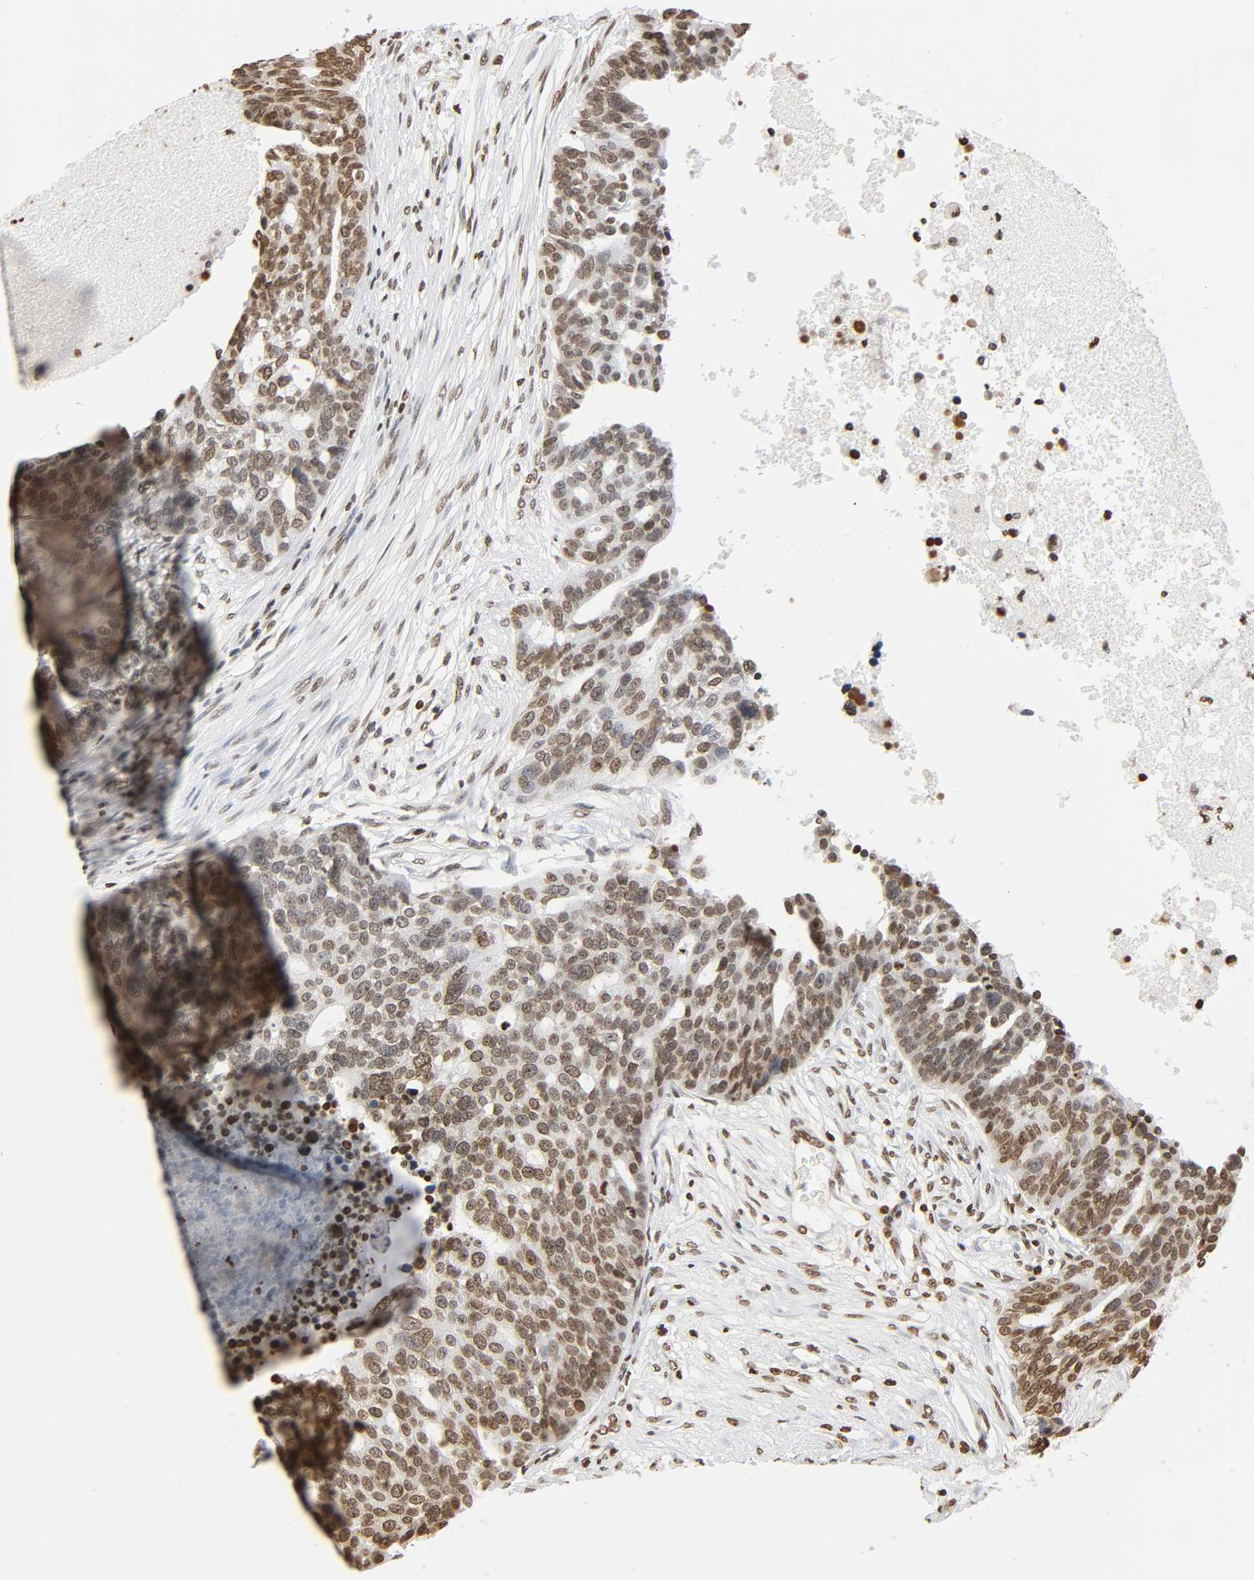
{"staining": {"intensity": "moderate", "quantity": ">75%", "location": "nuclear"}, "tissue": "ovarian cancer", "cell_type": "Tumor cells", "image_type": "cancer", "snomed": [{"axis": "morphology", "description": "Cystadenocarcinoma, serous, NOS"}, {"axis": "topography", "description": "Ovary"}], "caption": "Immunohistochemical staining of ovarian serous cystadenocarcinoma displays medium levels of moderate nuclear protein positivity in approximately >75% of tumor cells.", "gene": "HOXA6", "patient": {"sex": "female", "age": 59}}